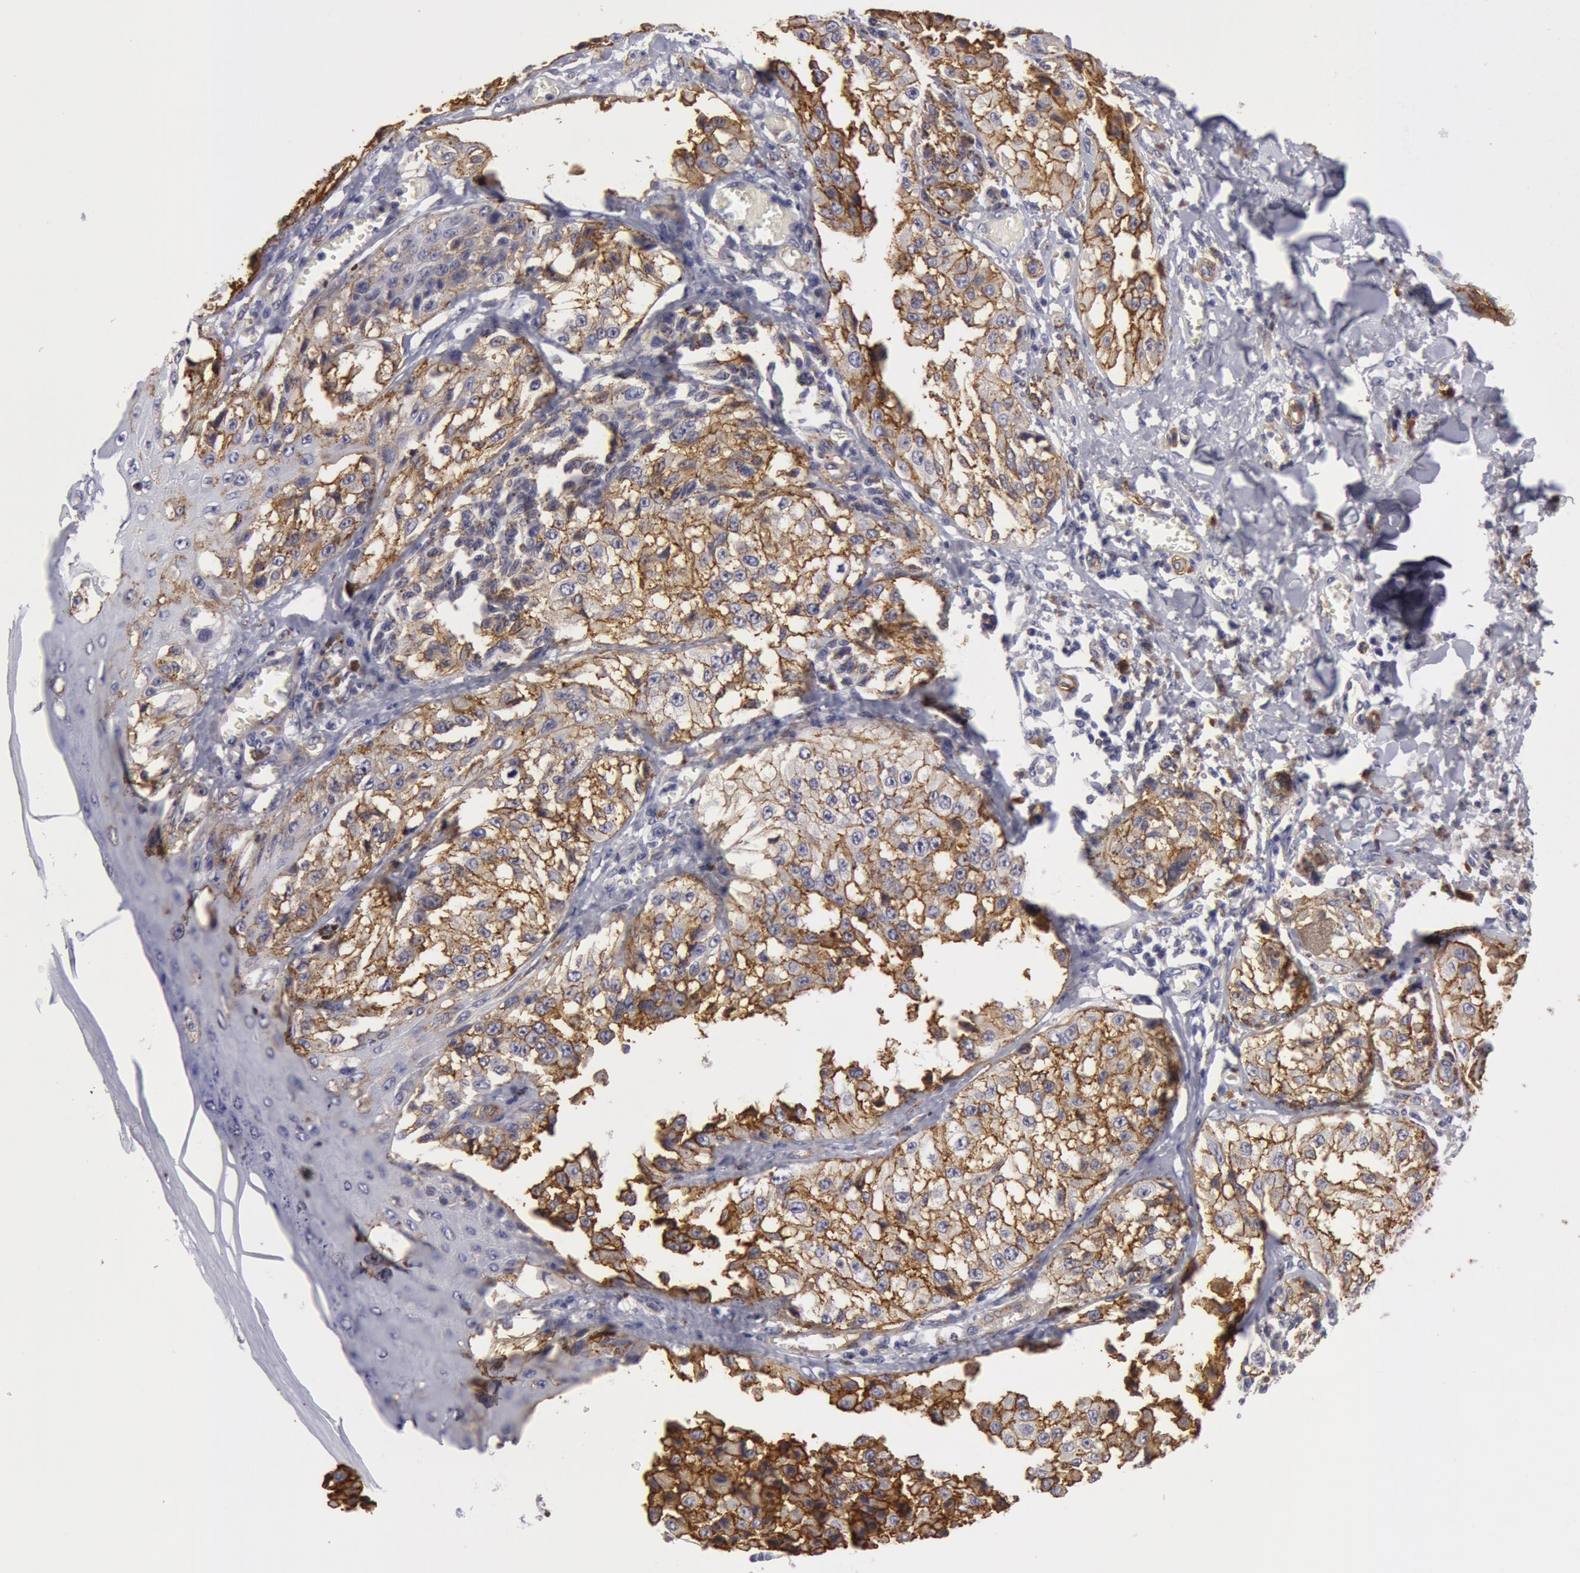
{"staining": {"intensity": "moderate", "quantity": ">75%", "location": "cytoplasmic/membranous"}, "tissue": "melanoma", "cell_type": "Tumor cells", "image_type": "cancer", "snomed": [{"axis": "morphology", "description": "Malignant melanoma, NOS"}, {"axis": "topography", "description": "Skin"}], "caption": "The histopathology image shows staining of malignant melanoma, revealing moderate cytoplasmic/membranous protein expression (brown color) within tumor cells.", "gene": "IL23A", "patient": {"sex": "female", "age": 82}}